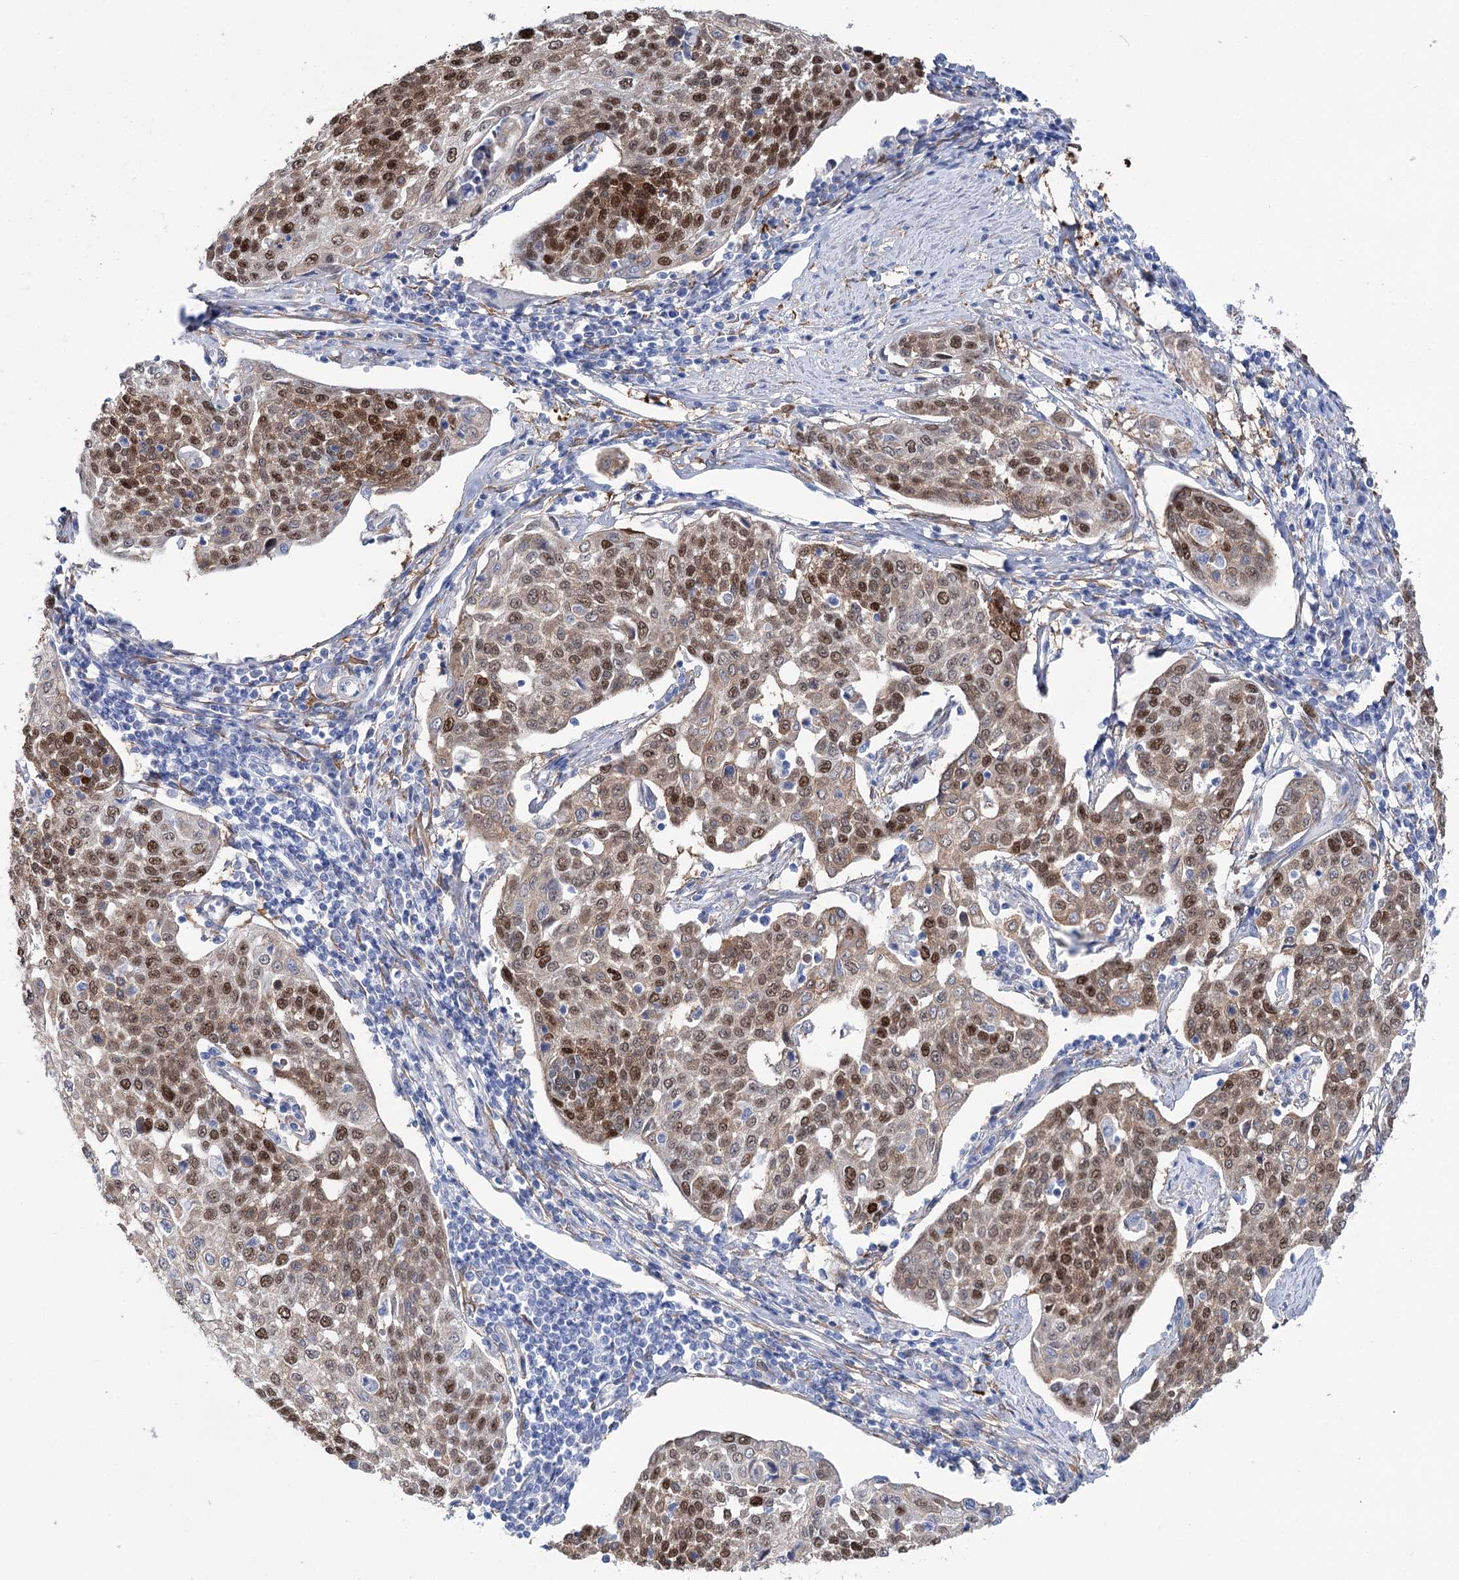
{"staining": {"intensity": "moderate", "quantity": ">75%", "location": "cytoplasmic/membranous,nuclear"}, "tissue": "cervical cancer", "cell_type": "Tumor cells", "image_type": "cancer", "snomed": [{"axis": "morphology", "description": "Squamous cell carcinoma, NOS"}, {"axis": "topography", "description": "Cervix"}], "caption": "Immunohistochemical staining of squamous cell carcinoma (cervical) demonstrates medium levels of moderate cytoplasmic/membranous and nuclear staining in approximately >75% of tumor cells.", "gene": "UGDH", "patient": {"sex": "female", "age": 34}}